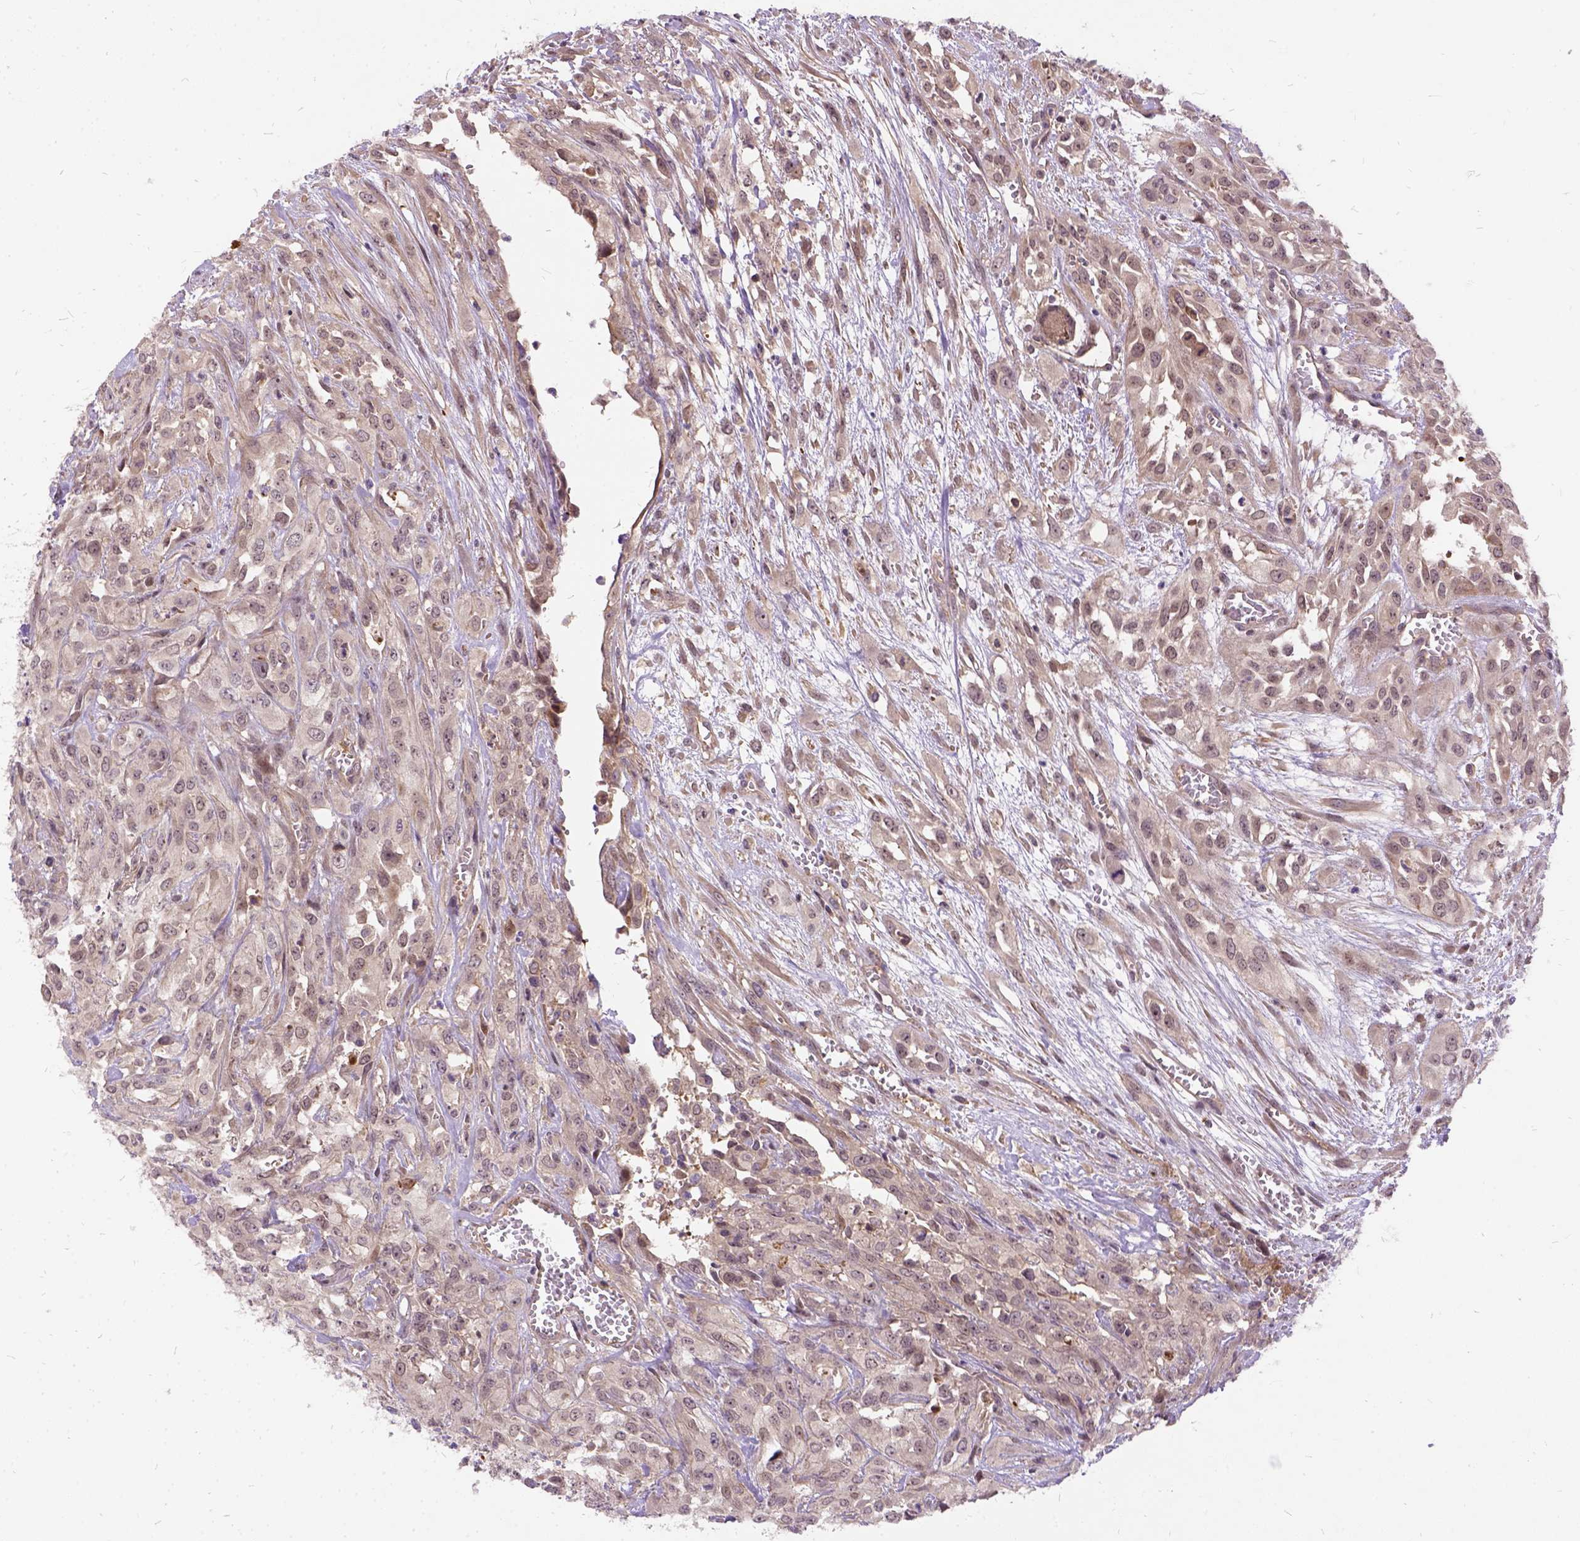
{"staining": {"intensity": "negative", "quantity": "none", "location": "none"}, "tissue": "urothelial cancer", "cell_type": "Tumor cells", "image_type": "cancer", "snomed": [{"axis": "morphology", "description": "Urothelial carcinoma, High grade"}, {"axis": "topography", "description": "Urinary bladder"}], "caption": "The micrograph exhibits no significant positivity in tumor cells of urothelial carcinoma (high-grade).", "gene": "ILRUN", "patient": {"sex": "male", "age": 67}}